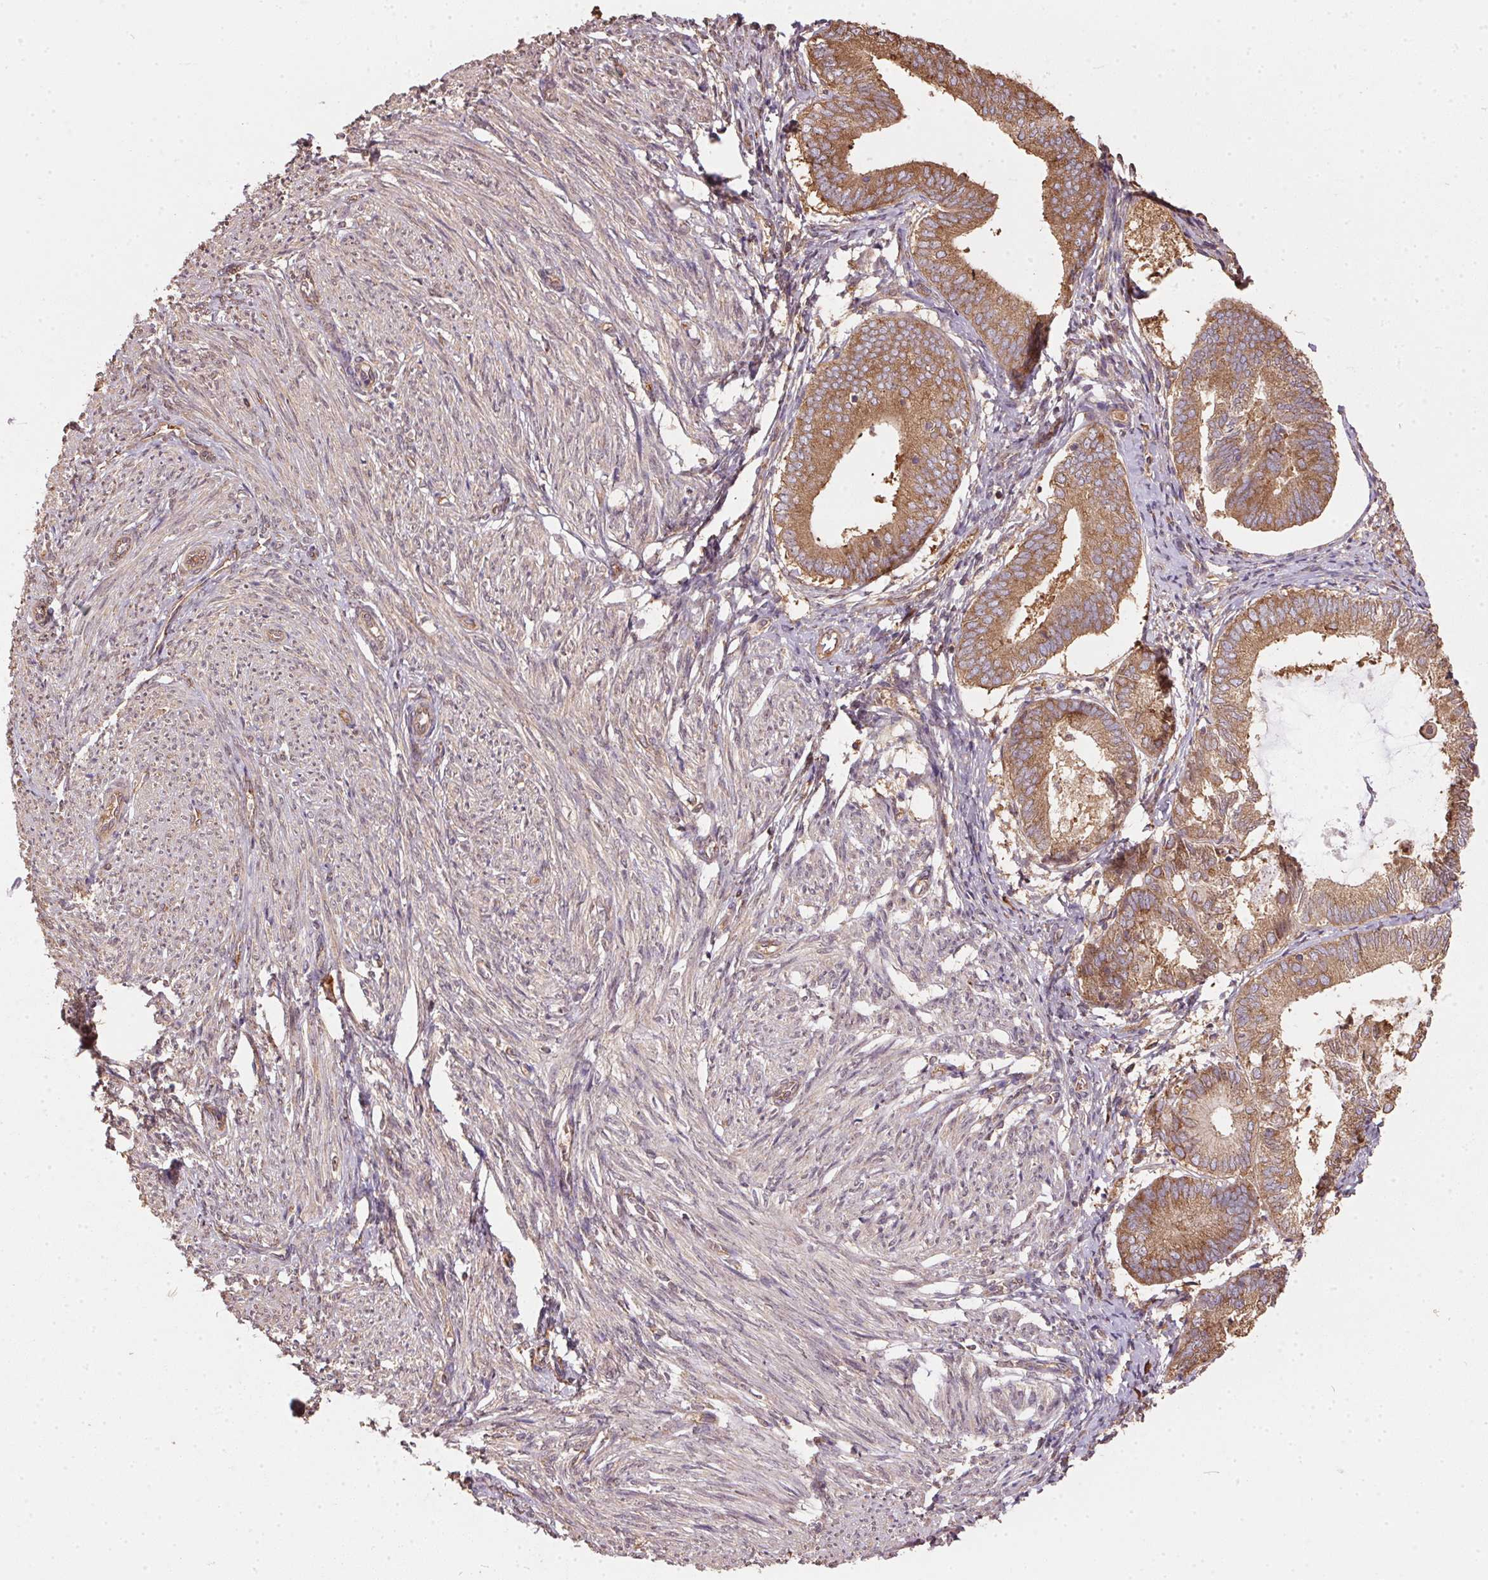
{"staining": {"intensity": "moderate", "quantity": "25%-75%", "location": "cytoplasmic/membranous"}, "tissue": "endometrium", "cell_type": "Cells in endometrial stroma", "image_type": "normal", "snomed": [{"axis": "morphology", "description": "Normal tissue, NOS"}, {"axis": "topography", "description": "Endometrium"}], "caption": "A histopathology image of human endometrium stained for a protein demonstrates moderate cytoplasmic/membranous brown staining in cells in endometrial stroma.", "gene": "EIF2S1", "patient": {"sex": "female", "age": 50}}